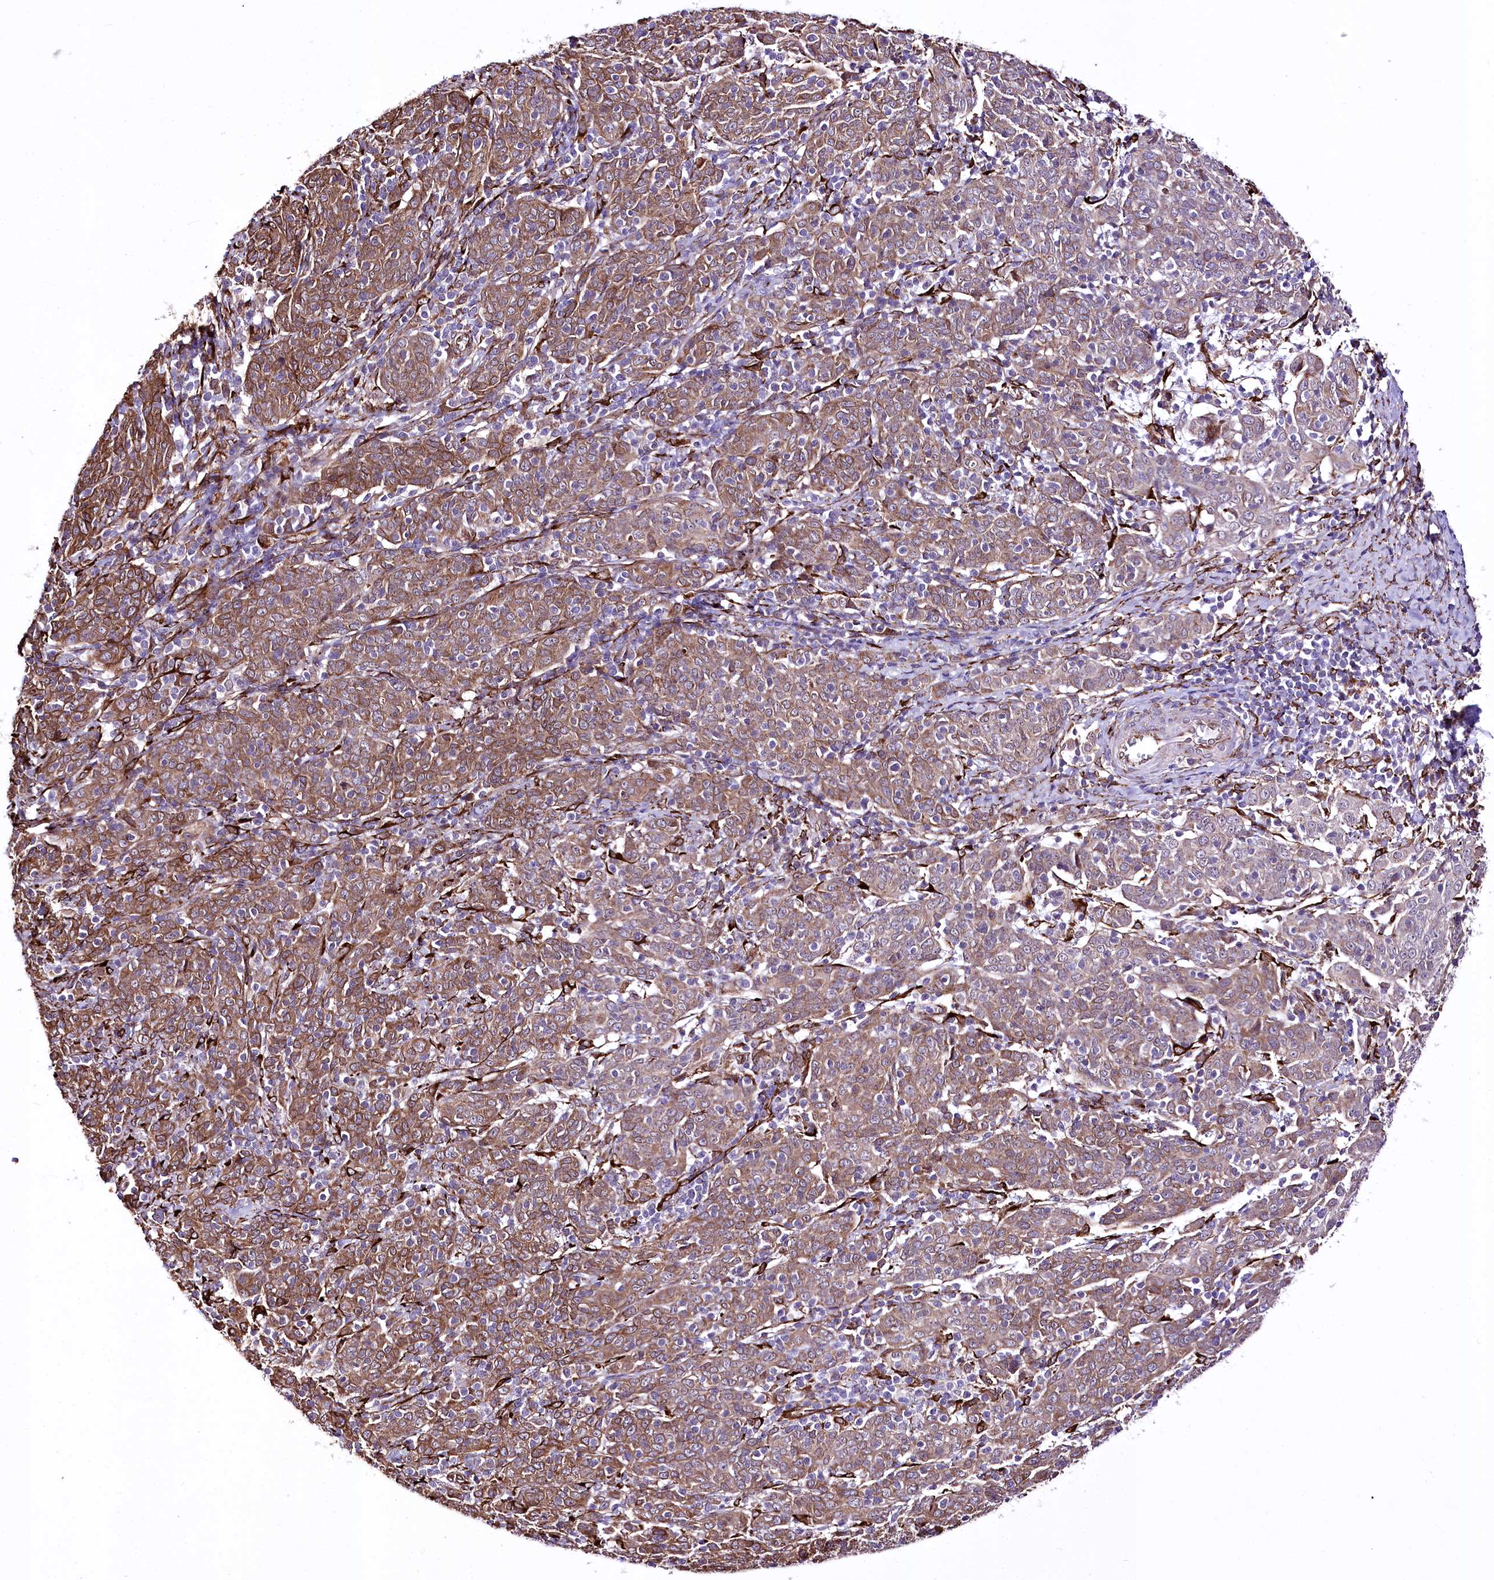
{"staining": {"intensity": "moderate", "quantity": ">75%", "location": "cytoplasmic/membranous"}, "tissue": "cervical cancer", "cell_type": "Tumor cells", "image_type": "cancer", "snomed": [{"axis": "morphology", "description": "Squamous cell carcinoma, NOS"}, {"axis": "topography", "description": "Cervix"}], "caption": "Protein staining displays moderate cytoplasmic/membranous expression in about >75% of tumor cells in cervical squamous cell carcinoma.", "gene": "WWC1", "patient": {"sex": "female", "age": 67}}